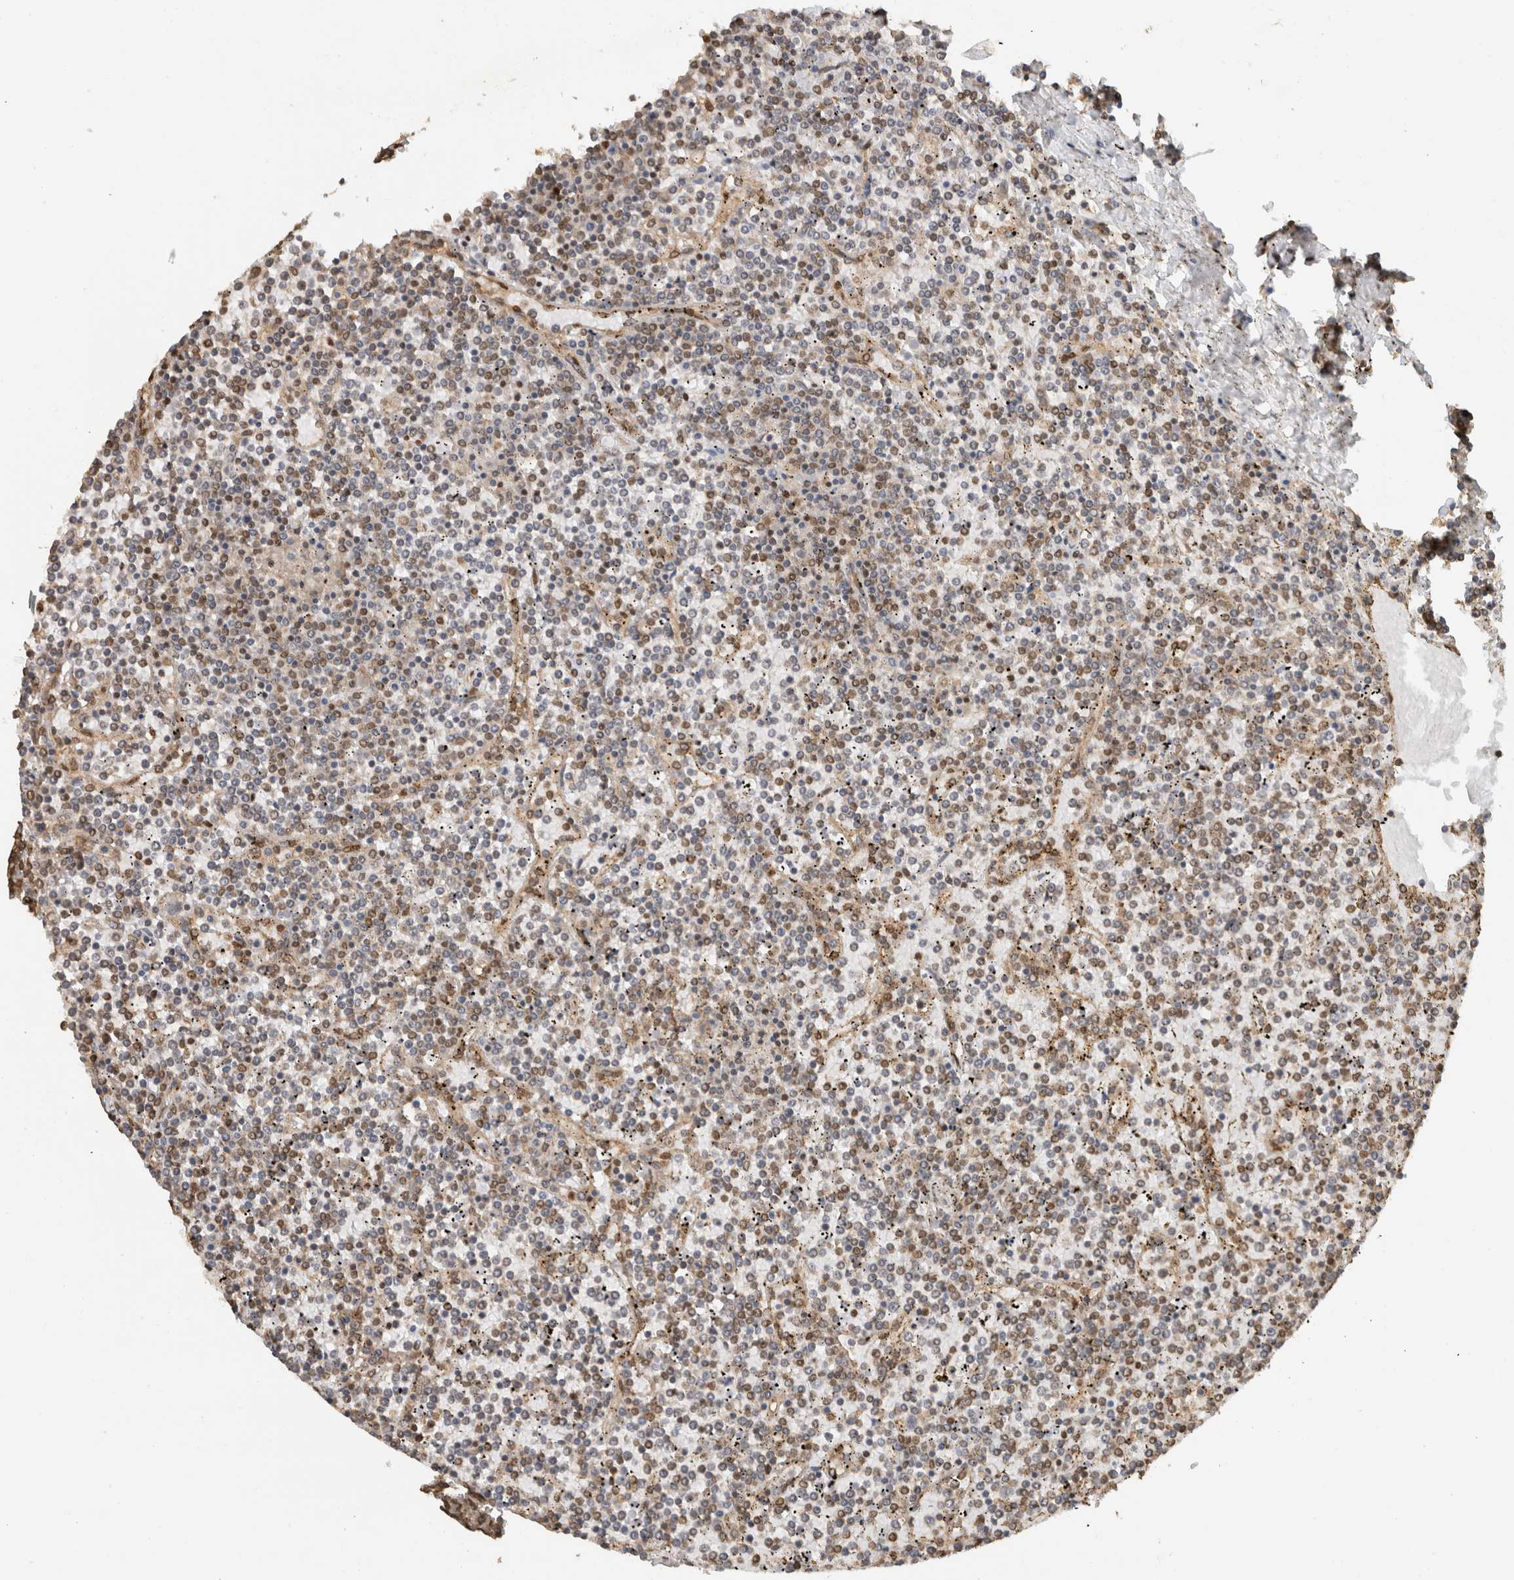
{"staining": {"intensity": "moderate", "quantity": "25%-75%", "location": "nuclear"}, "tissue": "lymphoma", "cell_type": "Tumor cells", "image_type": "cancer", "snomed": [{"axis": "morphology", "description": "Malignant lymphoma, non-Hodgkin's type, Low grade"}, {"axis": "topography", "description": "Spleen"}], "caption": "A photomicrograph showing moderate nuclear staining in approximately 25%-75% of tumor cells in malignant lymphoma, non-Hodgkin's type (low-grade), as visualized by brown immunohistochemical staining.", "gene": "C1orf21", "patient": {"sex": "female", "age": 19}}